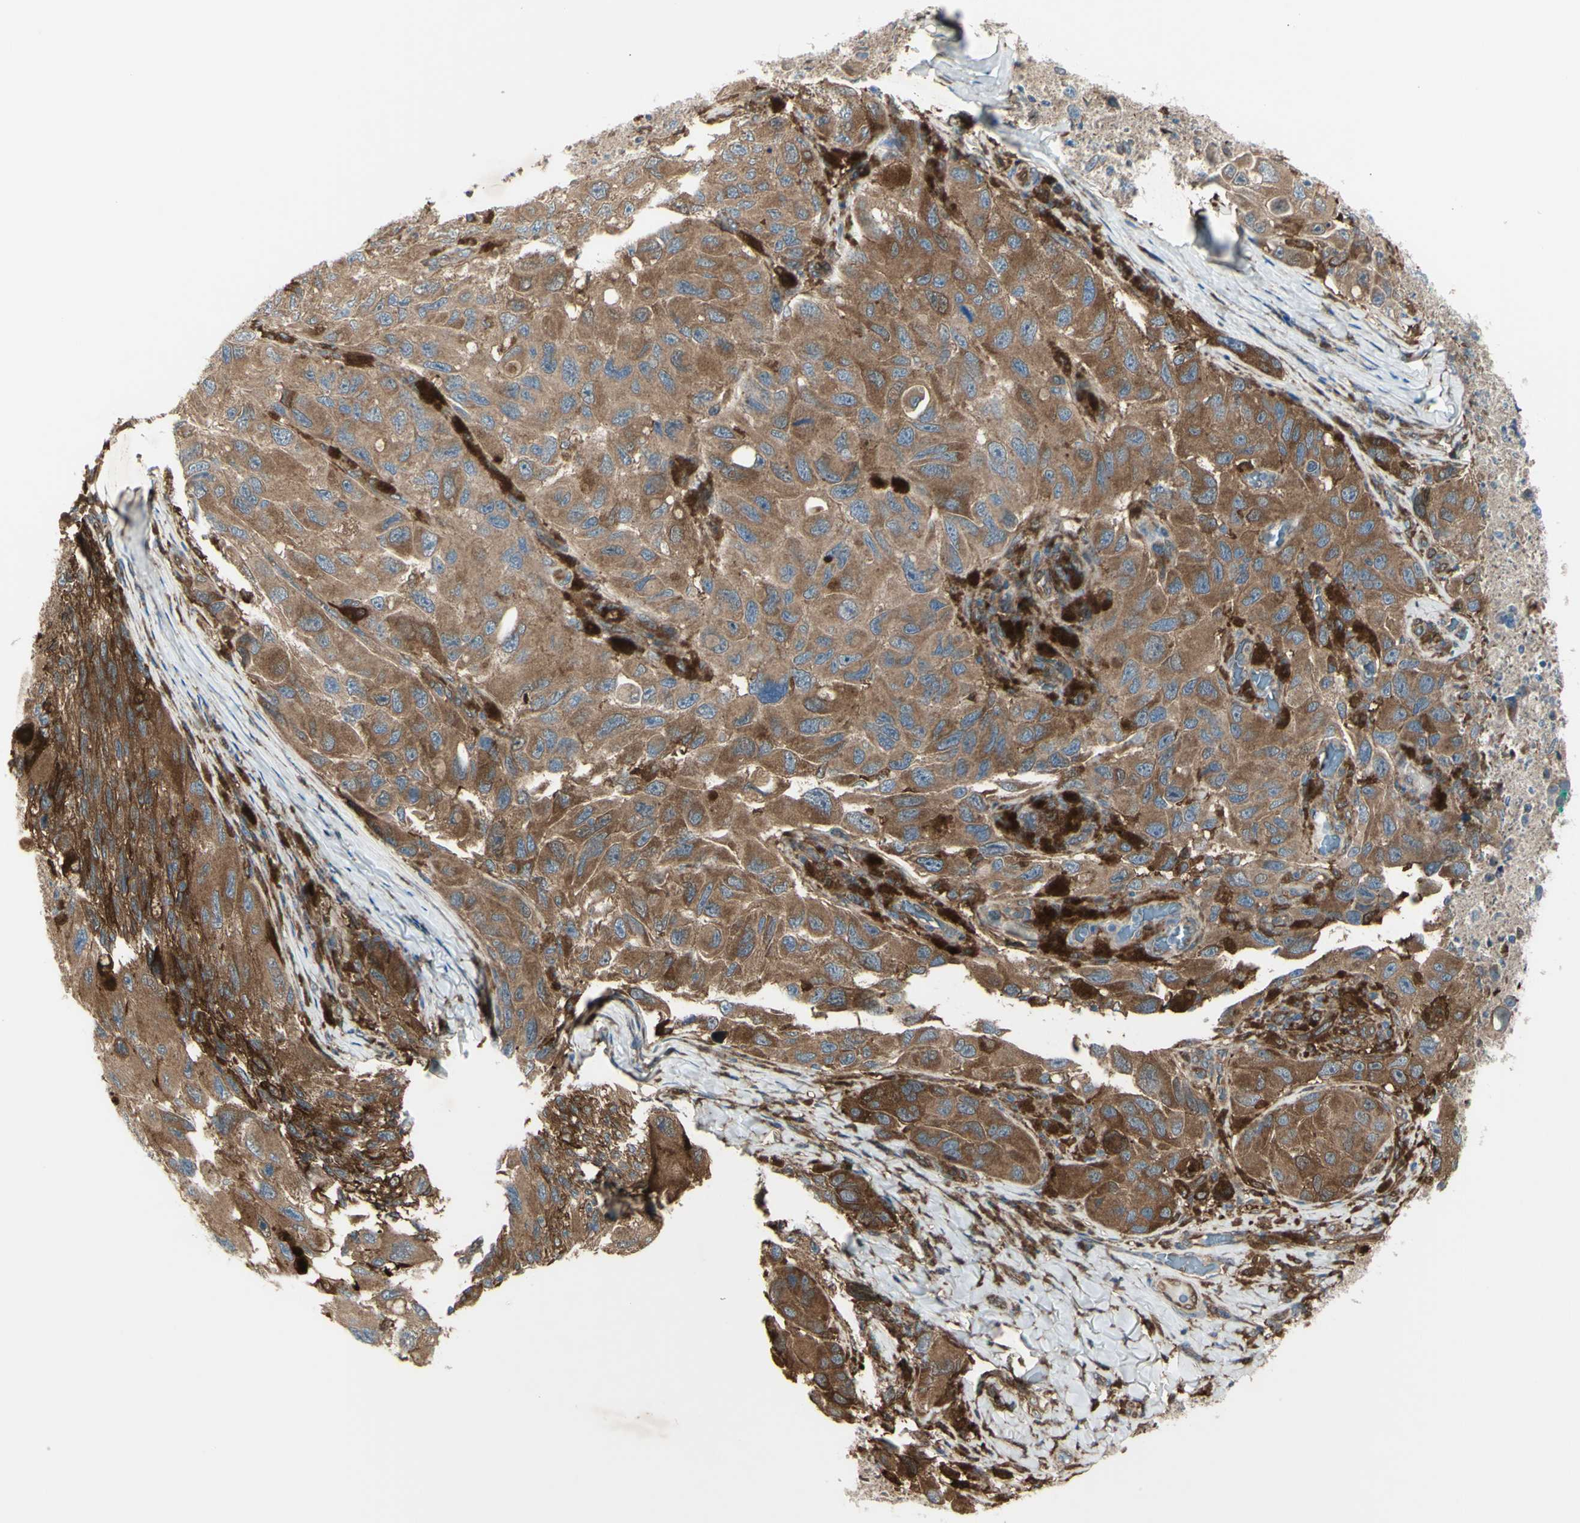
{"staining": {"intensity": "moderate", "quantity": ">75%", "location": "cytoplasmic/membranous"}, "tissue": "melanoma", "cell_type": "Tumor cells", "image_type": "cancer", "snomed": [{"axis": "morphology", "description": "Malignant melanoma, NOS"}, {"axis": "topography", "description": "Skin"}], "caption": "Moderate cytoplasmic/membranous expression is identified in about >75% of tumor cells in melanoma.", "gene": "IGSF9B", "patient": {"sex": "female", "age": 73}}